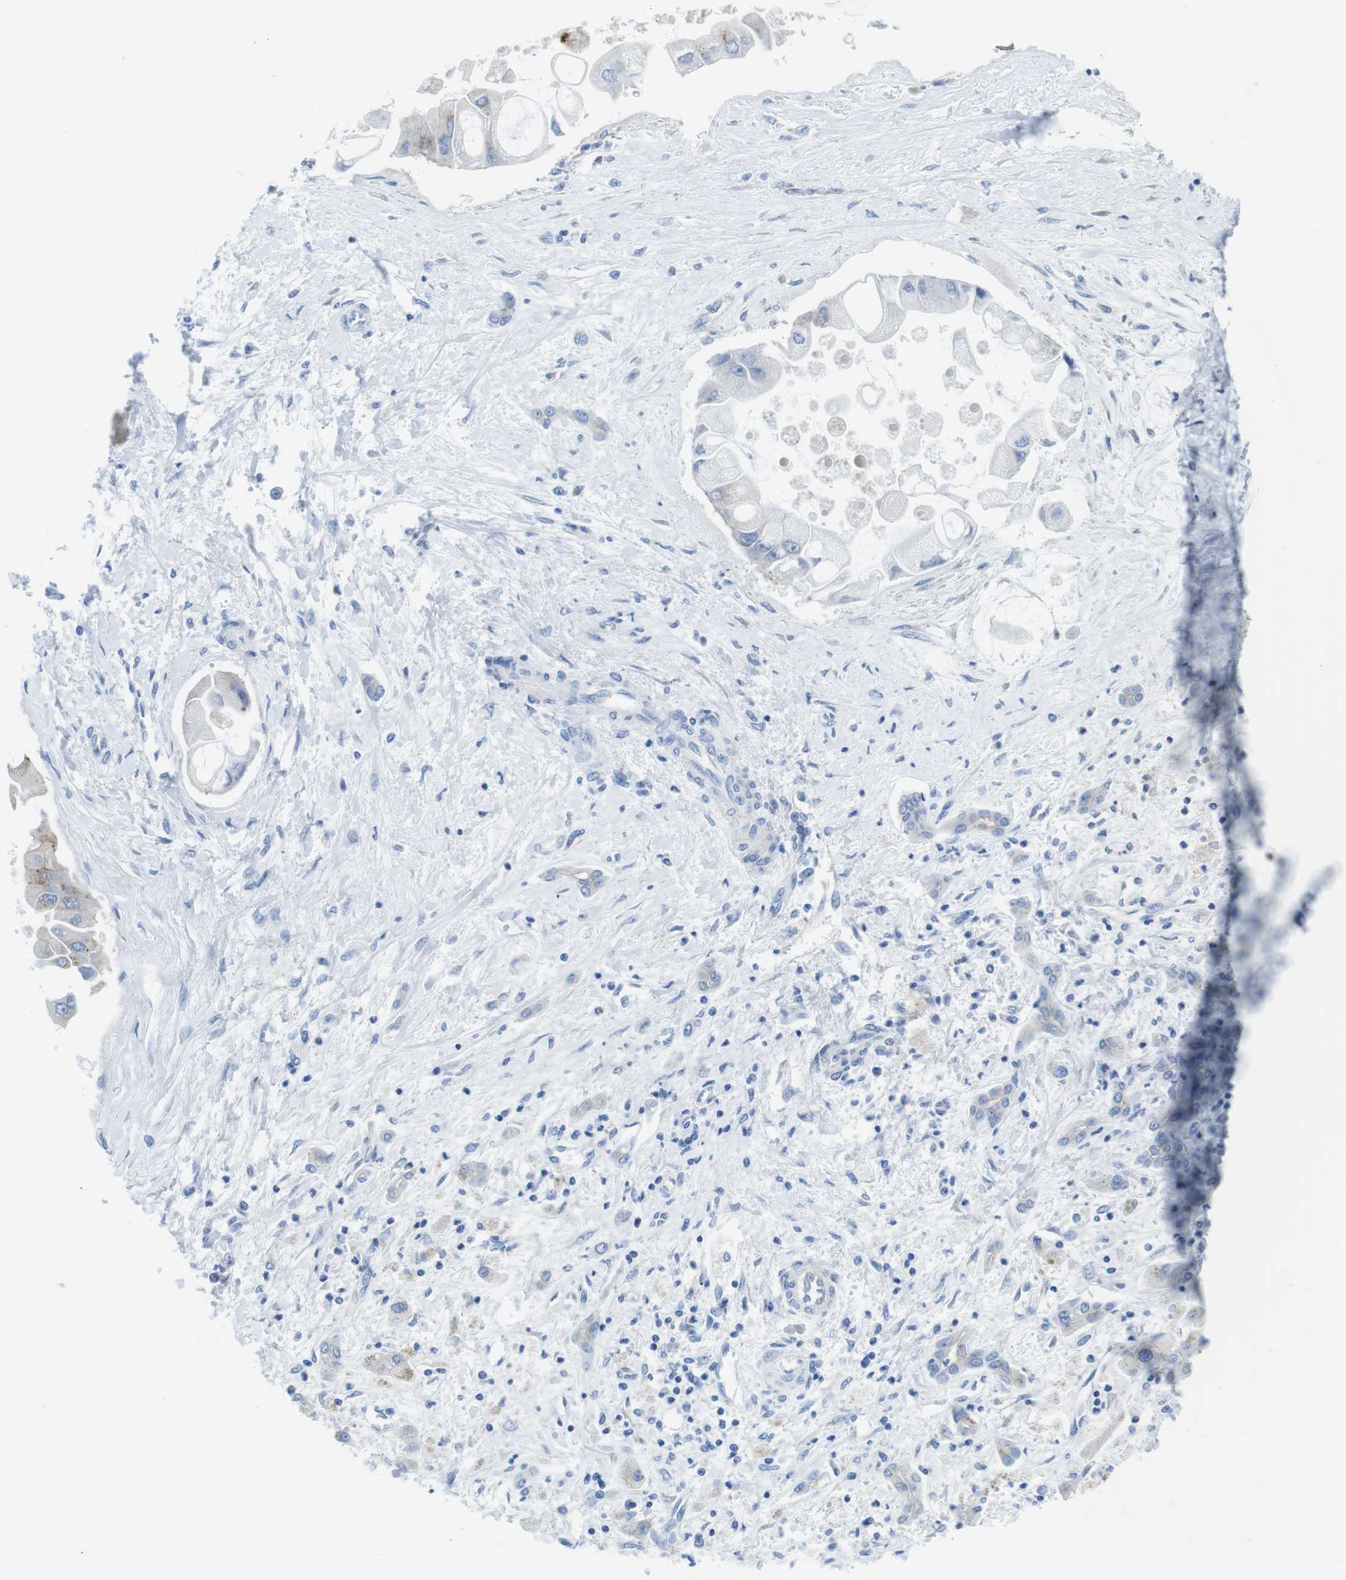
{"staining": {"intensity": "moderate", "quantity": "<25%", "location": "cytoplasmic/membranous"}, "tissue": "liver cancer", "cell_type": "Tumor cells", "image_type": "cancer", "snomed": [{"axis": "morphology", "description": "Cholangiocarcinoma"}, {"axis": "topography", "description": "Liver"}], "caption": "High-power microscopy captured an immunohistochemistry histopathology image of liver cancer (cholangiocarcinoma), revealing moderate cytoplasmic/membranous staining in approximately <25% of tumor cells. Nuclei are stained in blue.", "gene": "CDH8", "patient": {"sex": "male", "age": 50}}